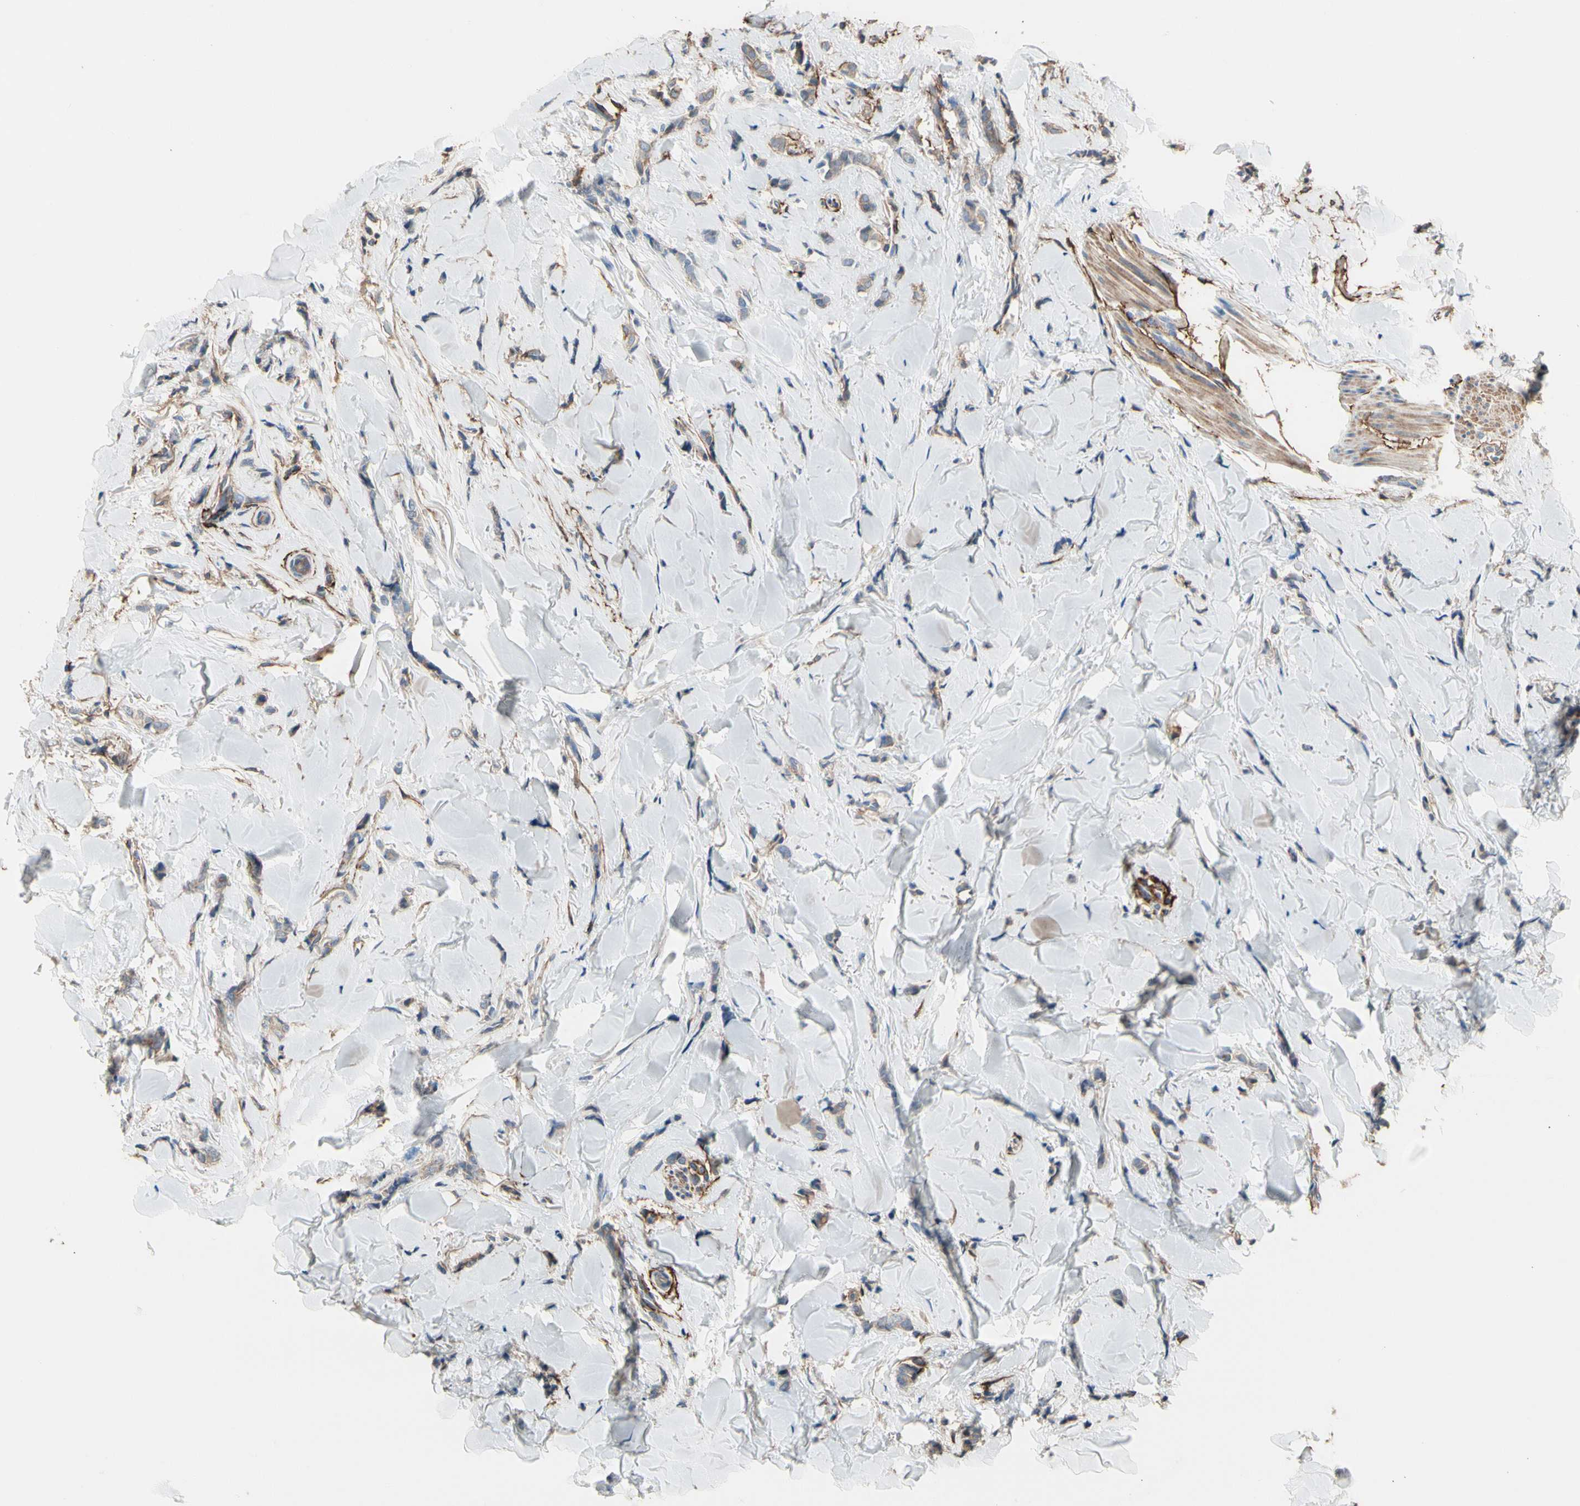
{"staining": {"intensity": "moderate", "quantity": "25%-75%", "location": "cytoplasmic/membranous"}, "tissue": "breast cancer", "cell_type": "Tumor cells", "image_type": "cancer", "snomed": [{"axis": "morphology", "description": "Lobular carcinoma"}, {"axis": "topography", "description": "Skin"}, {"axis": "topography", "description": "Breast"}], "caption": "A photomicrograph of human breast cancer (lobular carcinoma) stained for a protein demonstrates moderate cytoplasmic/membranous brown staining in tumor cells.", "gene": "SUSD2", "patient": {"sex": "female", "age": 46}}